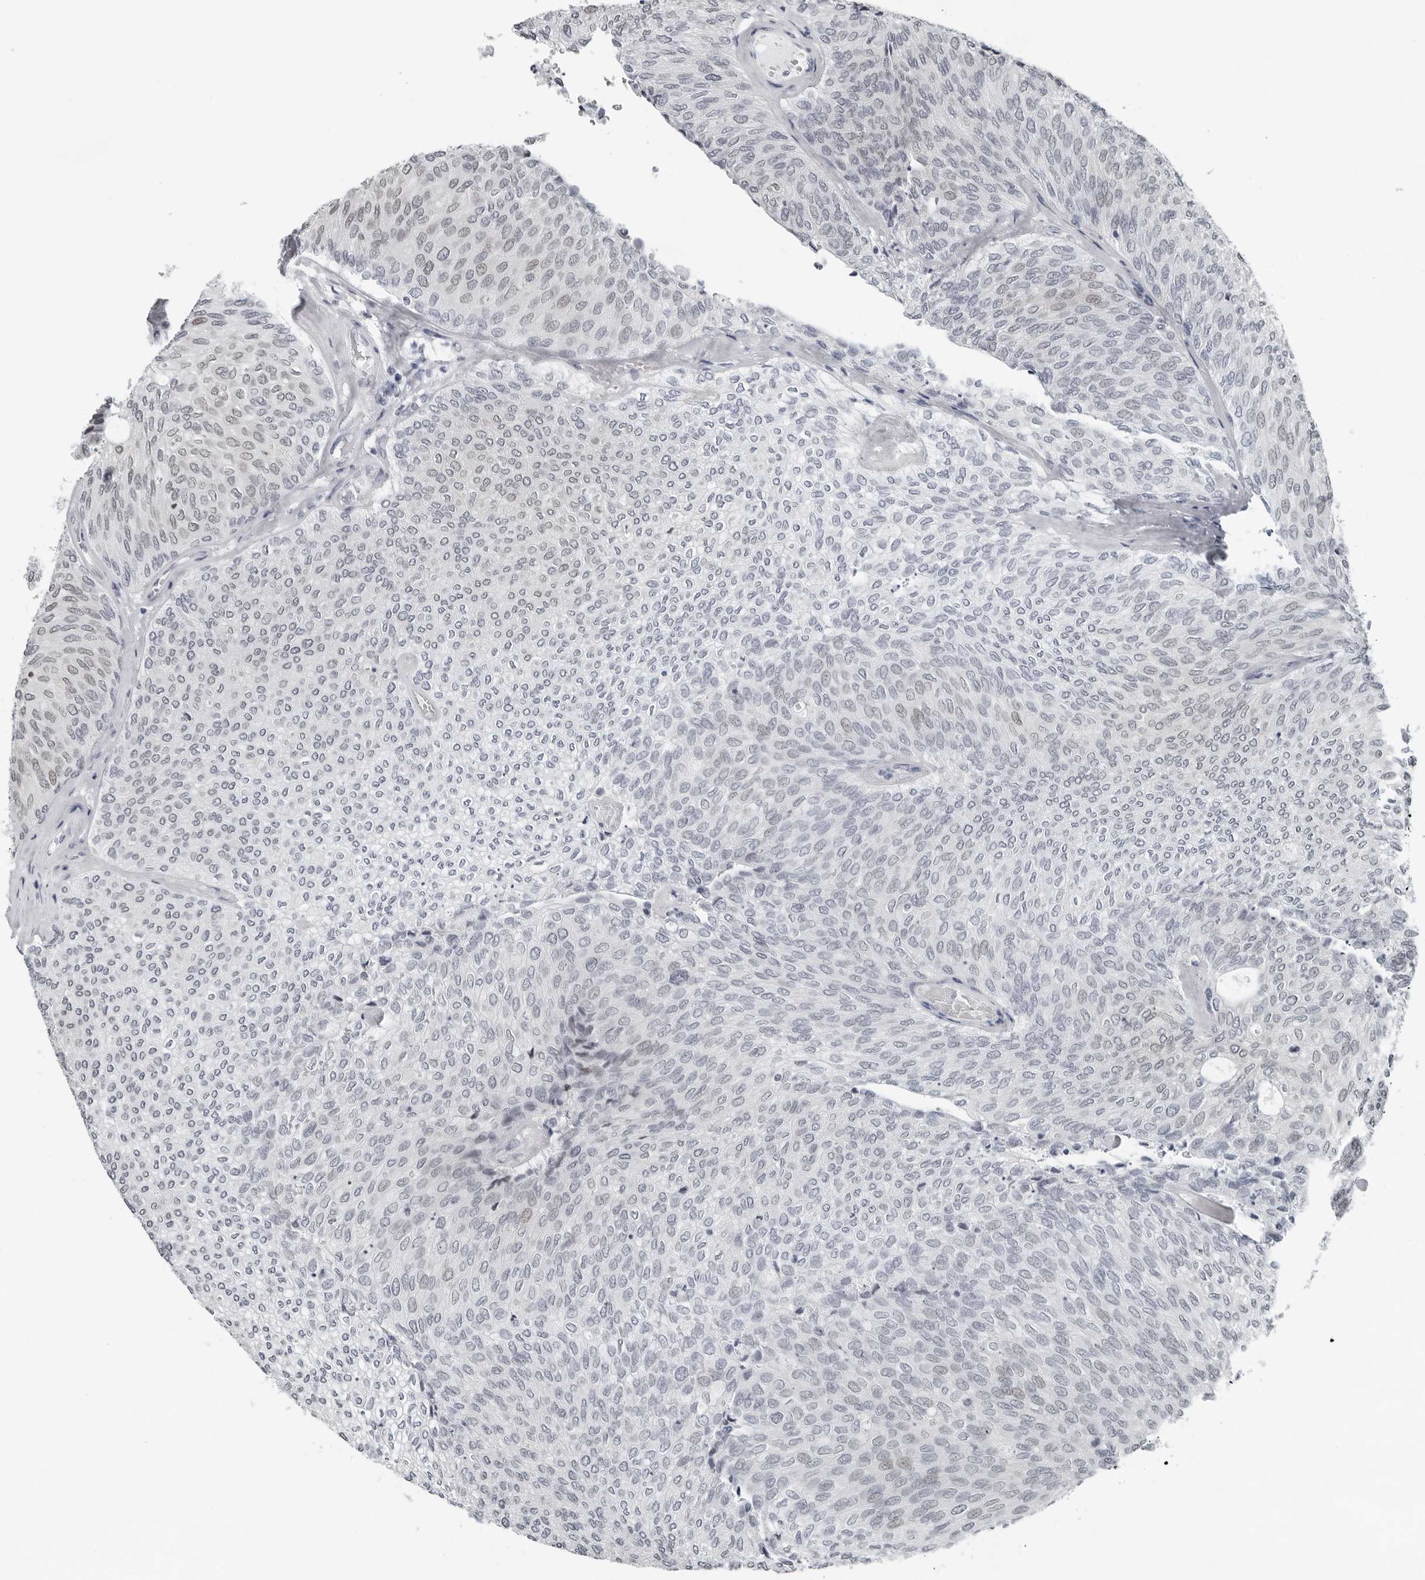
{"staining": {"intensity": "weak", "quantity": "<25%", "location": "nuclear"}, "tissue": "urothelial cancer", "cell_type": "Tumor cells", "image_type": "cancer", "snomed": [{"axis": "morphology", "description": "Urothelial carcinoma, Low grade"}, {"axis": "topography", "description": "Urinary bladder"}], "caption": "This photomicrograph is of low-grade urothelial carcinoma stained with immunohistochemistry to label a protein in brown with the nuclei are counter-stained blue. There is no expression in tumor cells. (Stains: DAB immunohistochemistry (IHC) with hematoxylin counter stain, Microscopy: brightfield microscopy at high magnification).", "gene": "PPP1R42", "patient": {"sex": "female", "age": 79}}